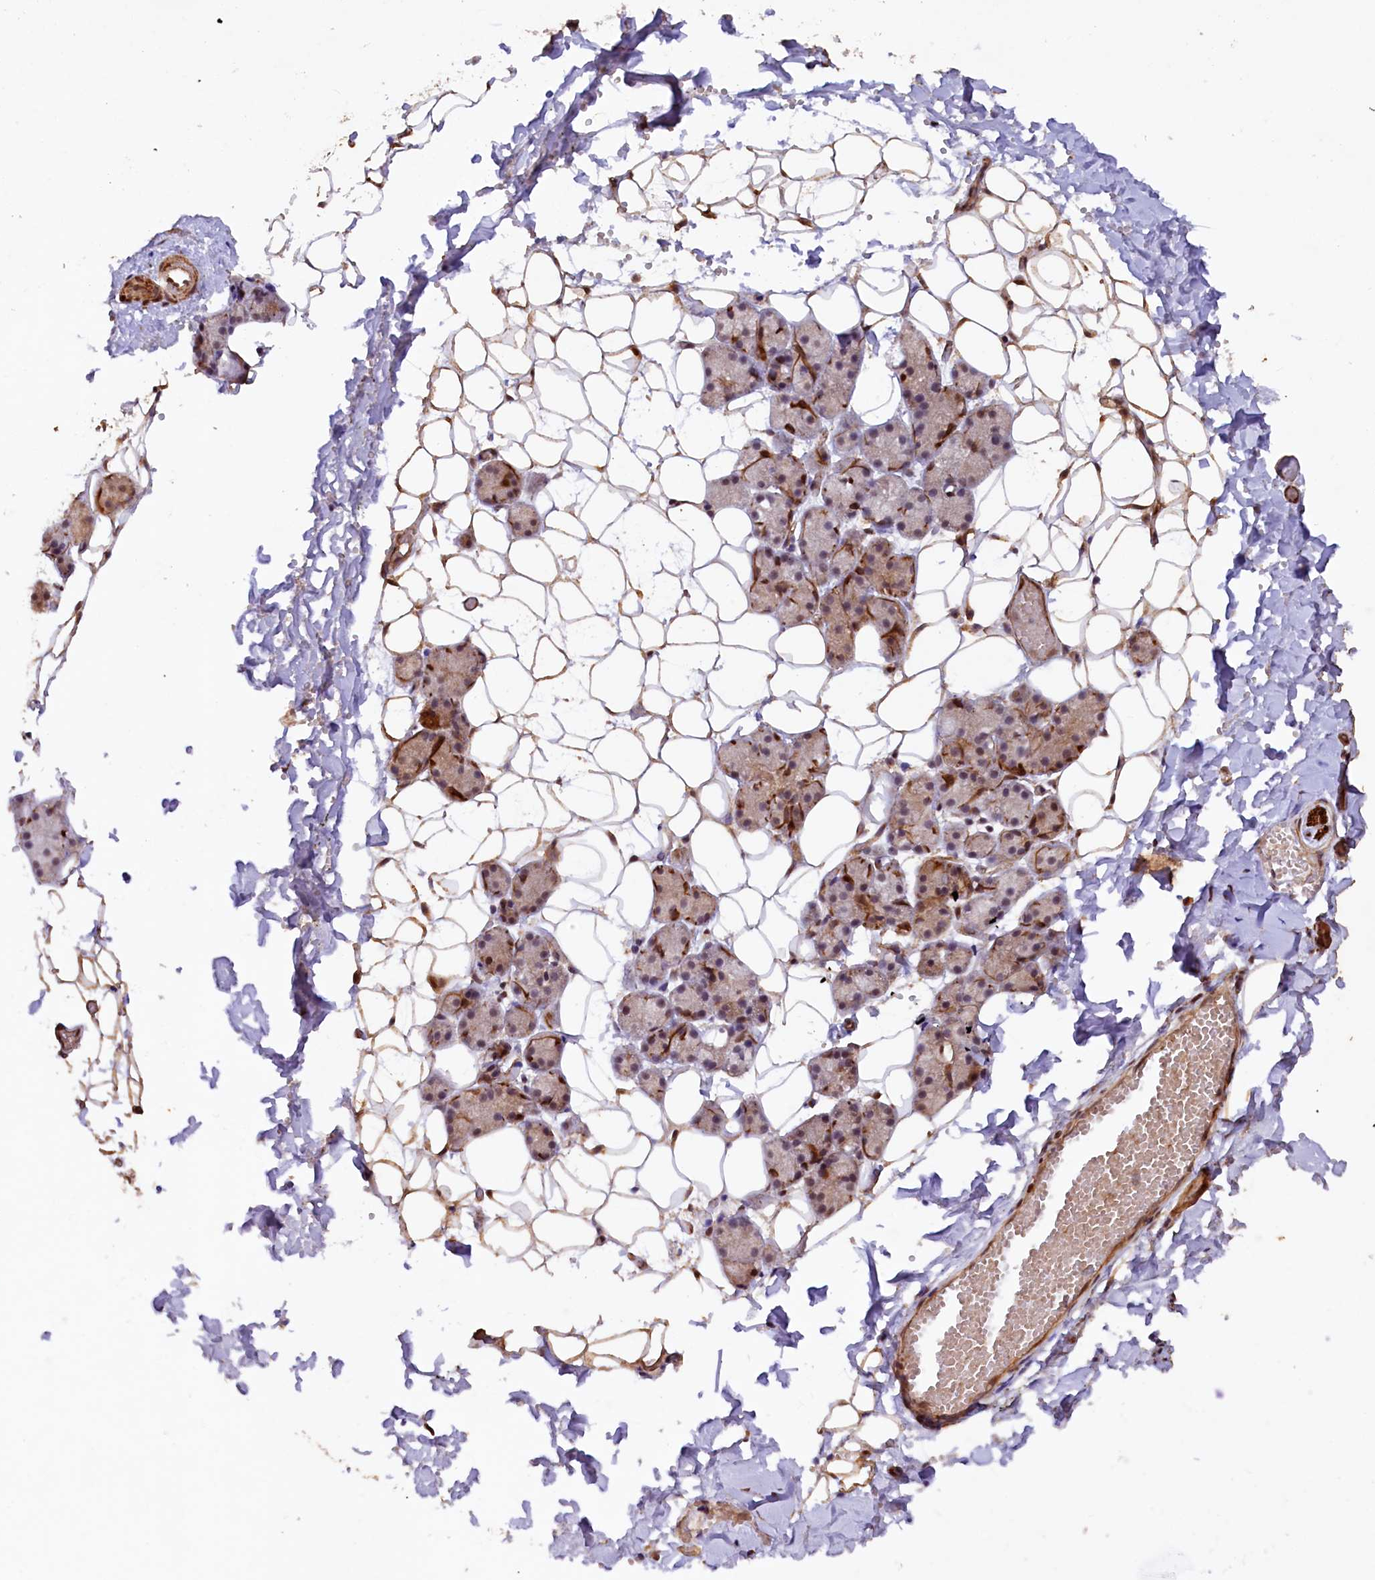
{"staining": {"intensity": "moderate", "quantity": "25%-75%", "location": "cytoplasmic/membranous,nuclear"}, "tissue": "salivary gland", "cell_type": "Glandular cells", "image_type": "normal", "snomed": [{"axis": "morphology", "description": "Normal tissue, NOS"}, {"axis": "topography", "description": "Salivary gland"}], "caption": "Immunohistochemical staining of unremarkable human salivary gland exhibits 25%-75% levels of moderate cytoplasmic/membranous,nuclear protein expression in approximately 25%-75% of glandular cells. (DAB IHC with brightfield microscopy, high magnification).", "gene": "SHPRH", "patient": {"sex": "female", "age": 33}}